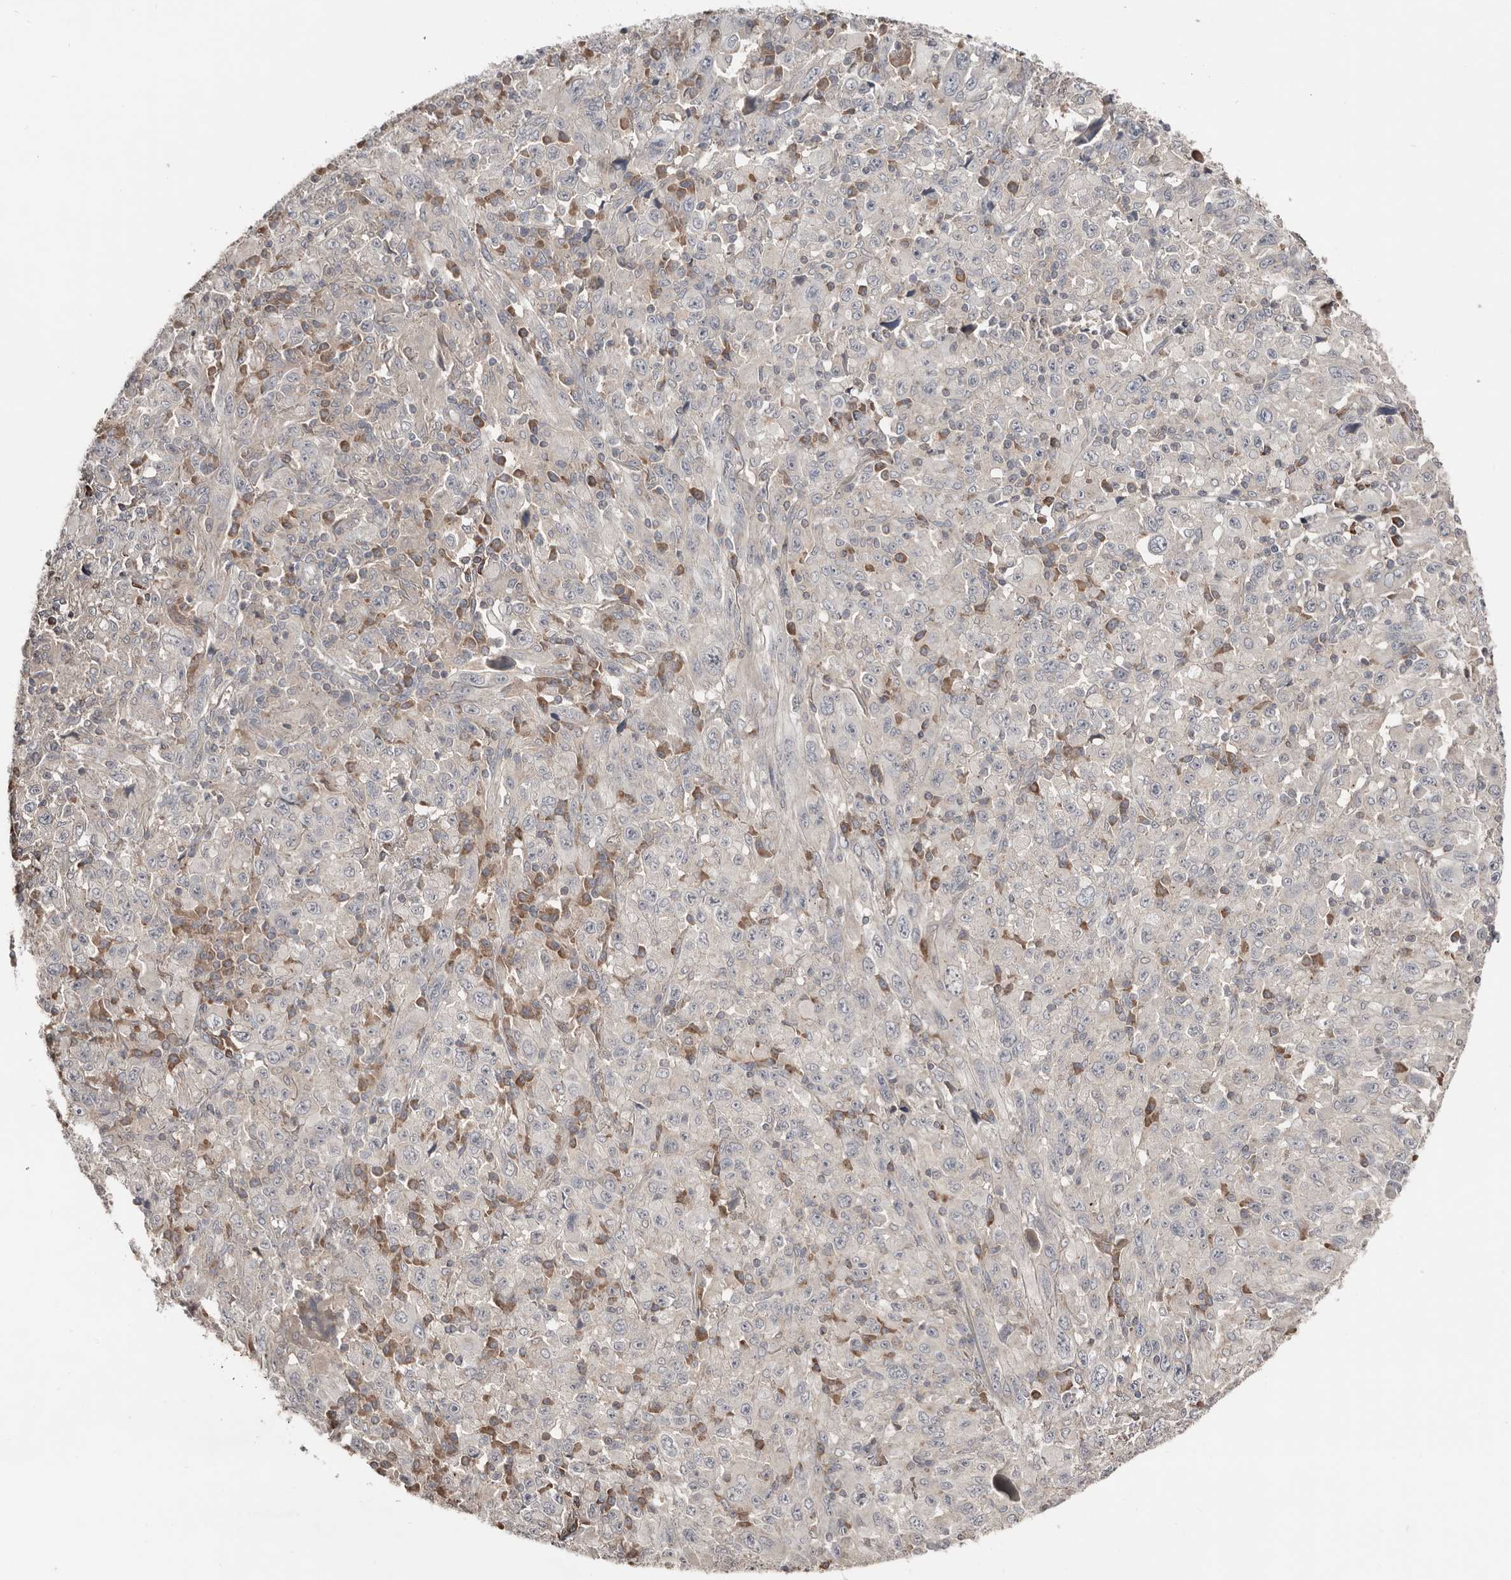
{"staining": {"intensity": "negative", "quantity": "none", "location": "none"}, "tissue": "melanoma", "cell_type": "Tumor cells", "image_type": "cancer", "snomed": [{"axis": "morphology", "description": "Malignant melanoma, Metastatic site"}, {"axis": "topography", "description": "Skin"}], "caption": "High power microscopy micrograph of an immunohistochemistry (IHC) image of melanoma, revealing no significant expression in tumor cells.", "gene": "SLC39A2", "patient": {"sex": "female", "age": 56}}